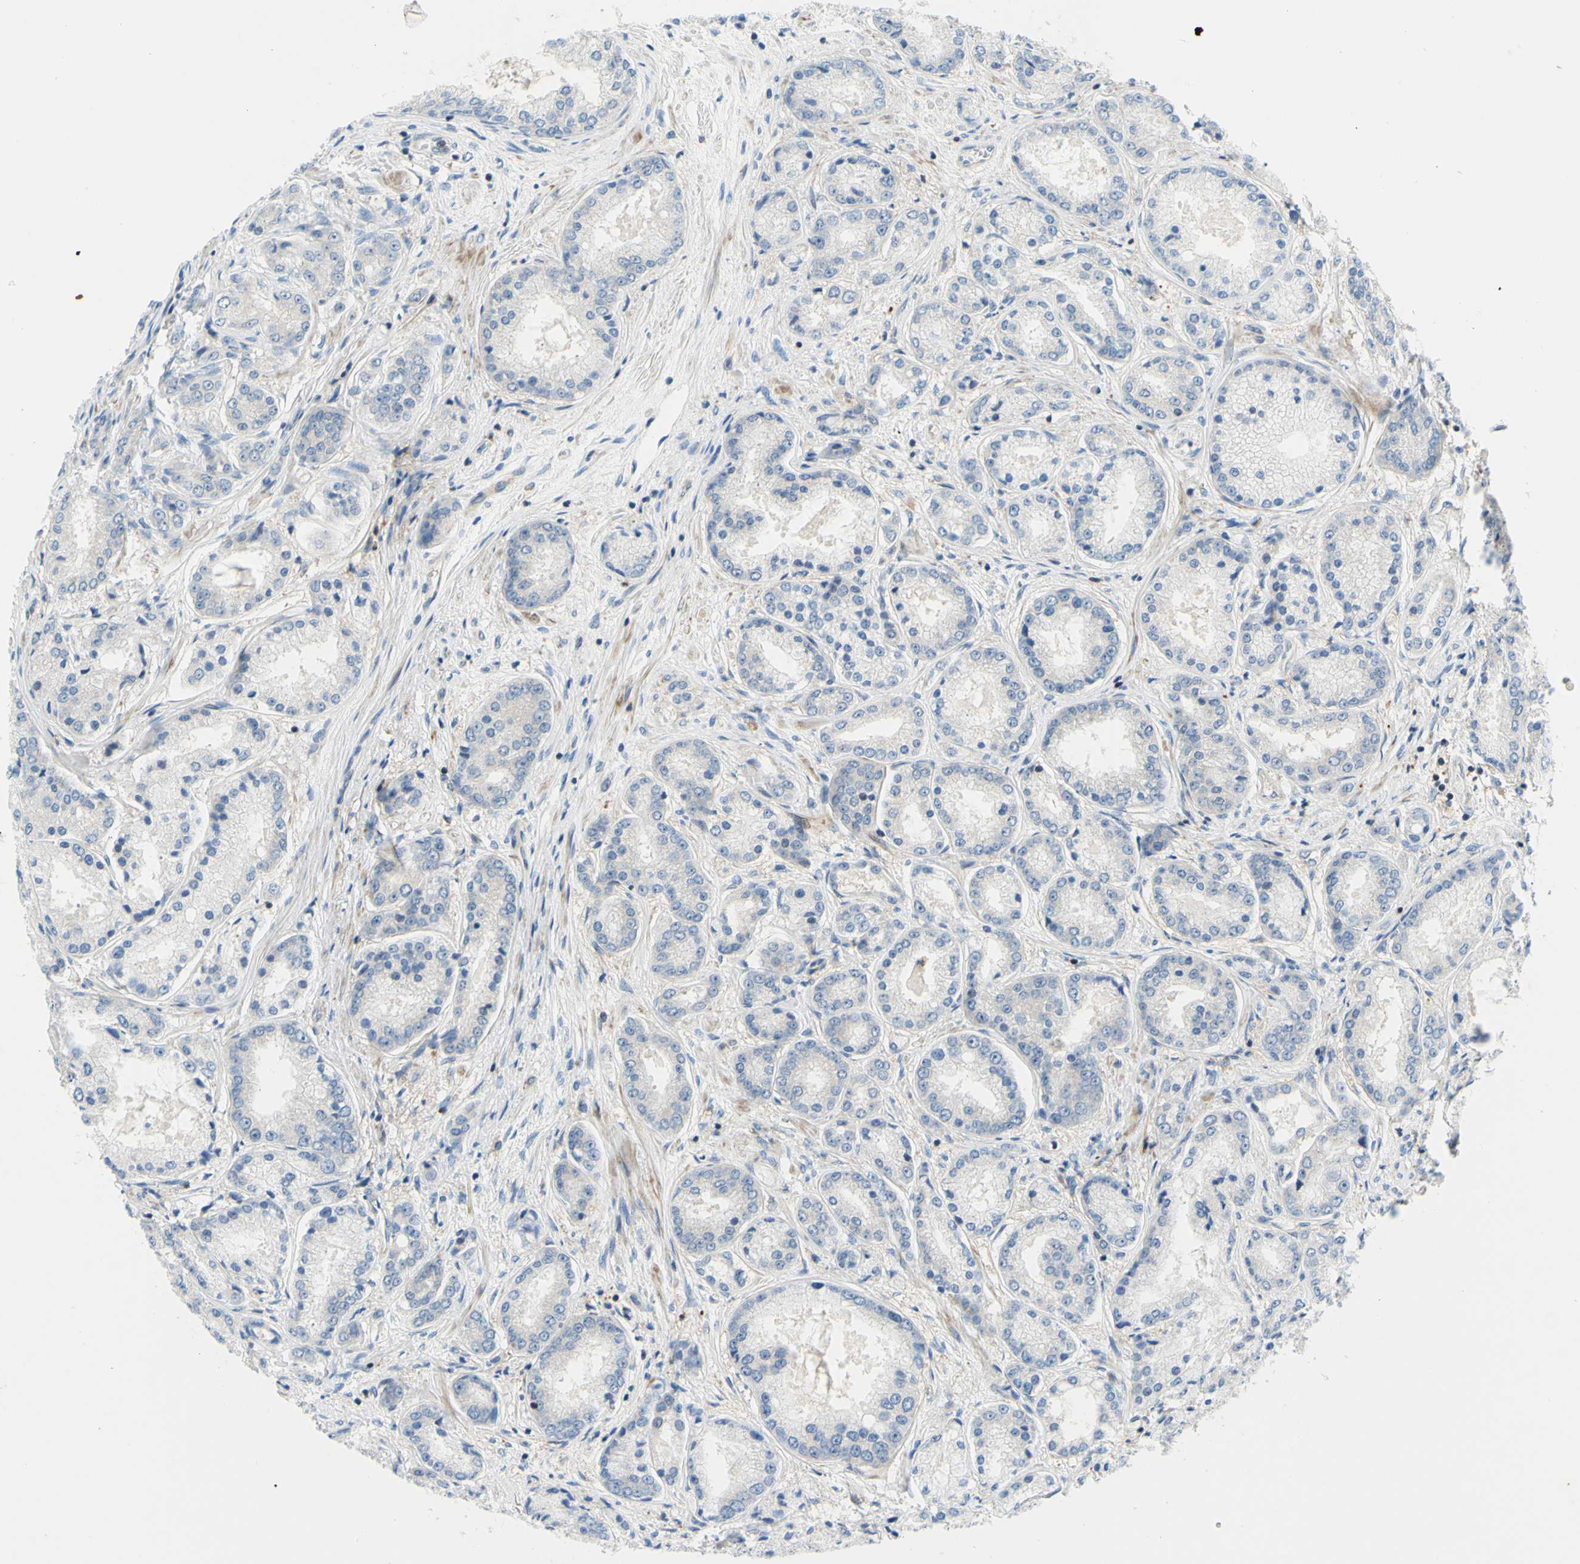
{"staining": {"intensity": "negative", "quantity": "none", "location": "none"}, "tissue": "prostate cancer", "cell_type": "Tumor cells", "image_type": "cancer", "snomed": [{"axis": "morphology", "description": "Adenocarcinoma, High grade"}, {"axis": "topography", "description": "Prostate"}], "caption": "The histopathology image displays no staining of tumor cells in prostate cancer (high-grade adenocarcinoma). (IHC, brightfield microscopy, high magnification).", "gene": "PAK2", "patient": {"sex": "male", "age": 59}}